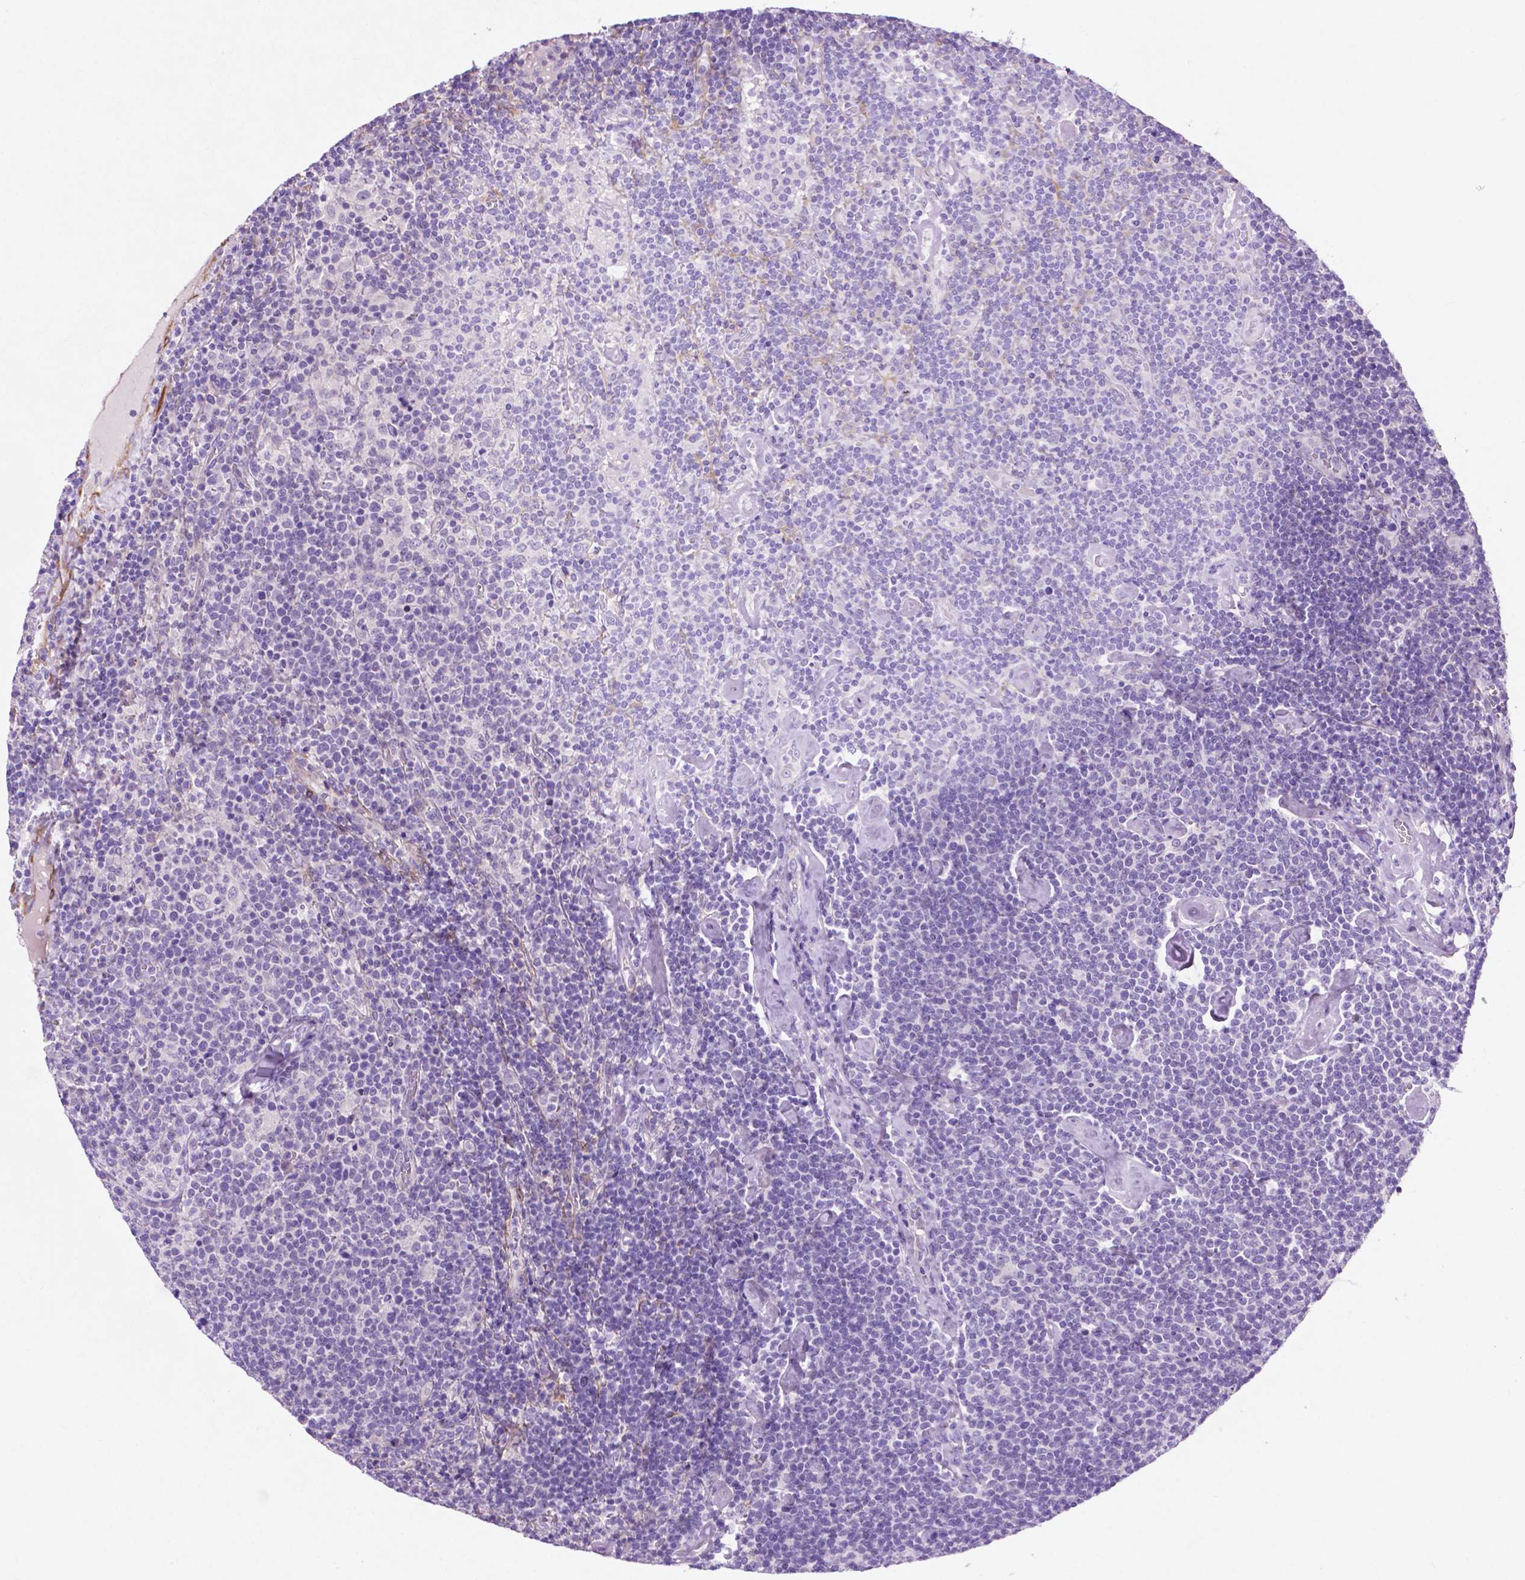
{"staining": {"intensity": "negative", "quantity": "none", "location": "none"}, "tissue": "lymphoma", "cell_type": "Tumor cells", "image_type": "cancer", "snomed": [{"axis": "morphology", "description": "Malignant lymphoma, non-Hodgkin's type, High grade"}, {"axis": "topography", "description": "Lymph node"}], "caption": "This image is of lymphoma stained with IHC to label a protein in brown with the nuclei are counter-stained blue. There is no expression in tumor cells.", "gene": "ASPG", "patient": {"sex": "male", "age": 61}}